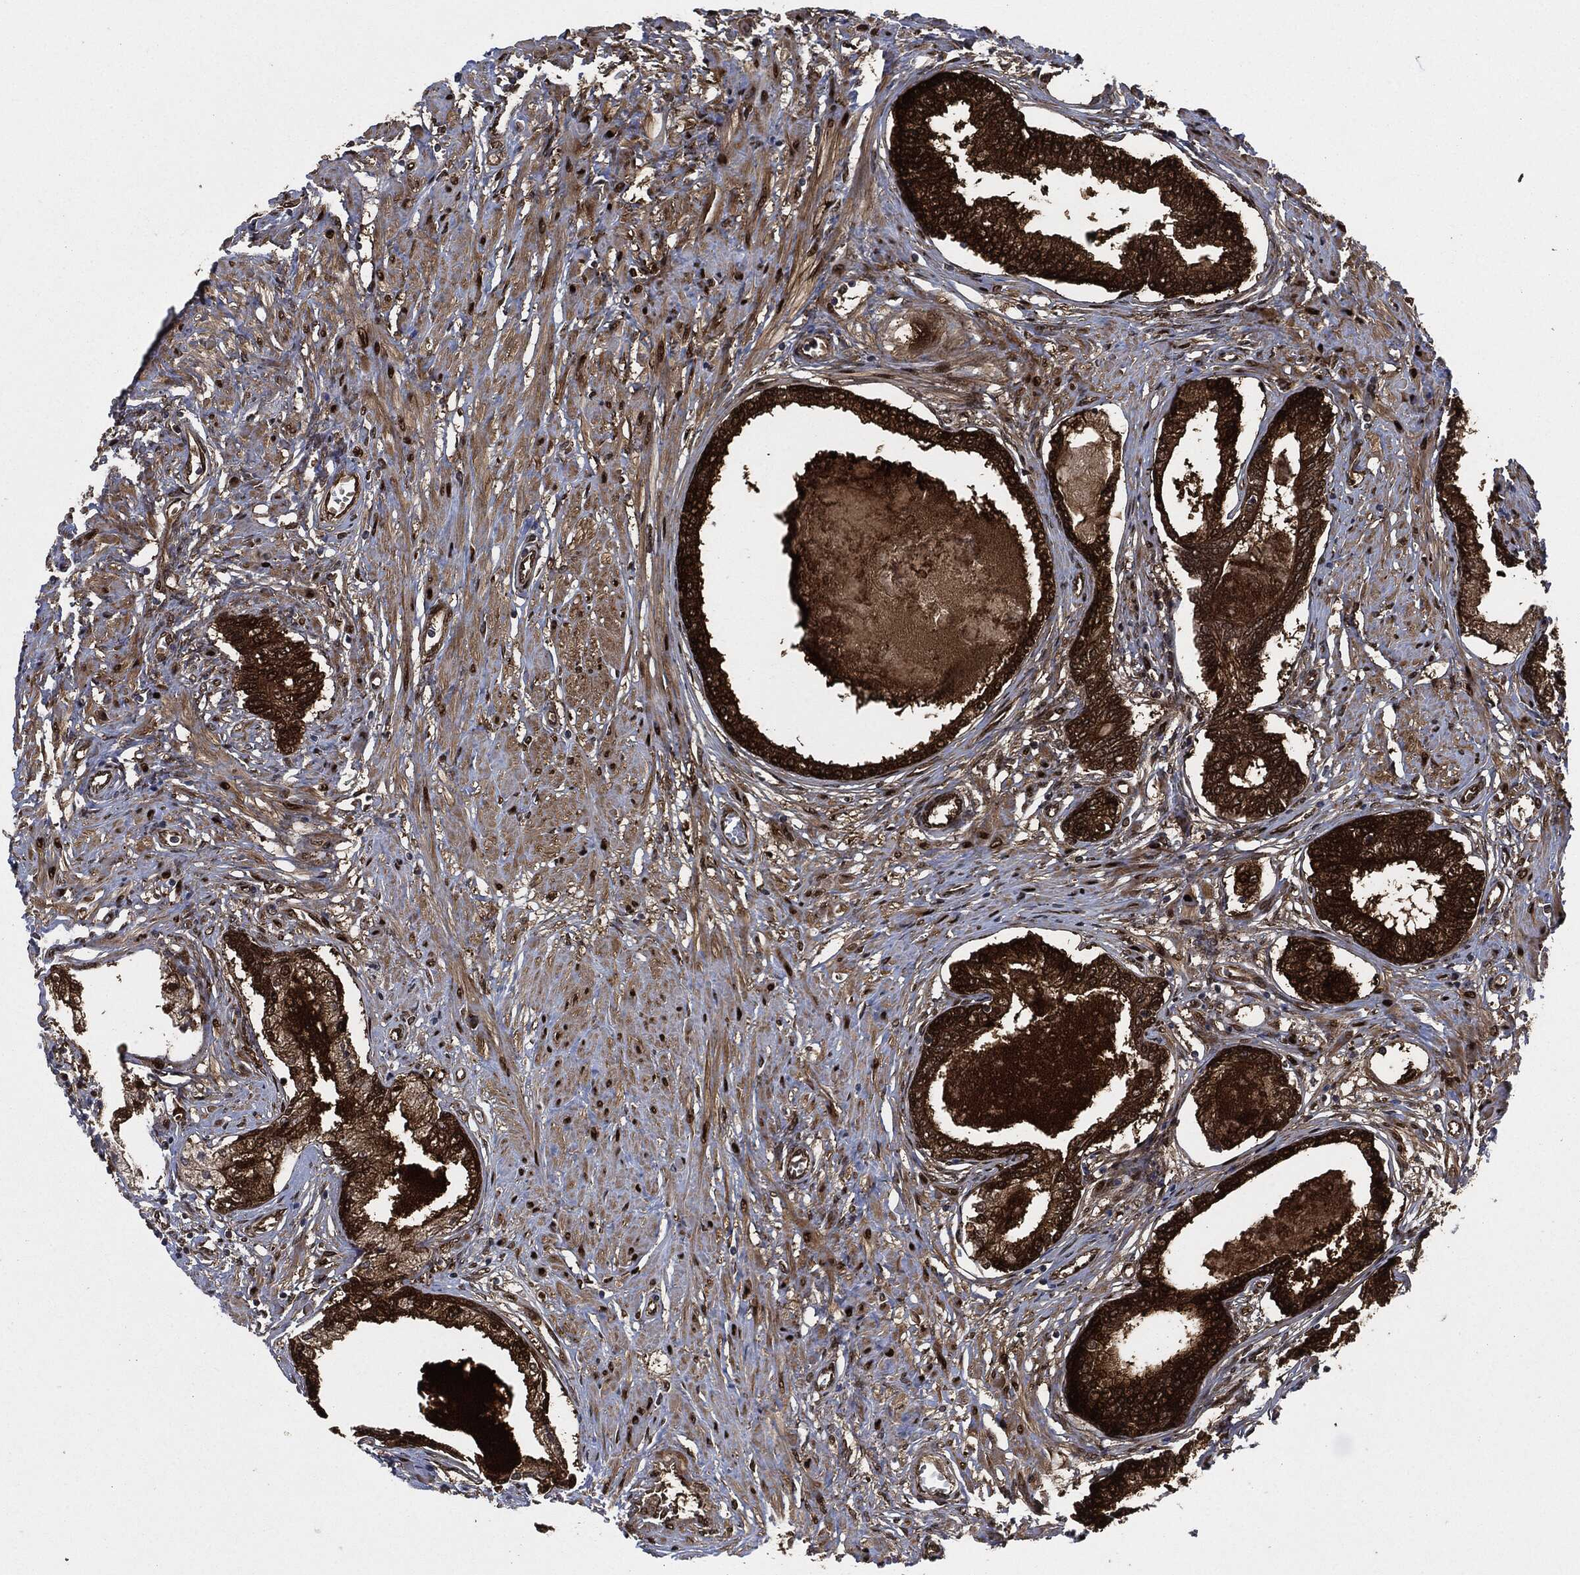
{"staining": {"intensity": "strong", "quantity": ">75%", "location": "cytoplasmic/membranous,nuclear"}, "tissue": "prostate cancer", "cell_type": "Tumor cells", "image_type": "cancer", "snomed": [{"axis": "morphology", "description": "Adenocarcinoma, Low grade"}, {"axis": "topography", "description": "Prostate and seminal vesicle, NOS"}], "caption": "Human prostate low-grade adenocarcinoma stained for a protein (brown) displays strong cytoplasmic/membranous and nuclear positive staining in approximately >75% of tumor cells.", "gene": "DCTN1", "patient": {"sex": "male", "age": 61}}